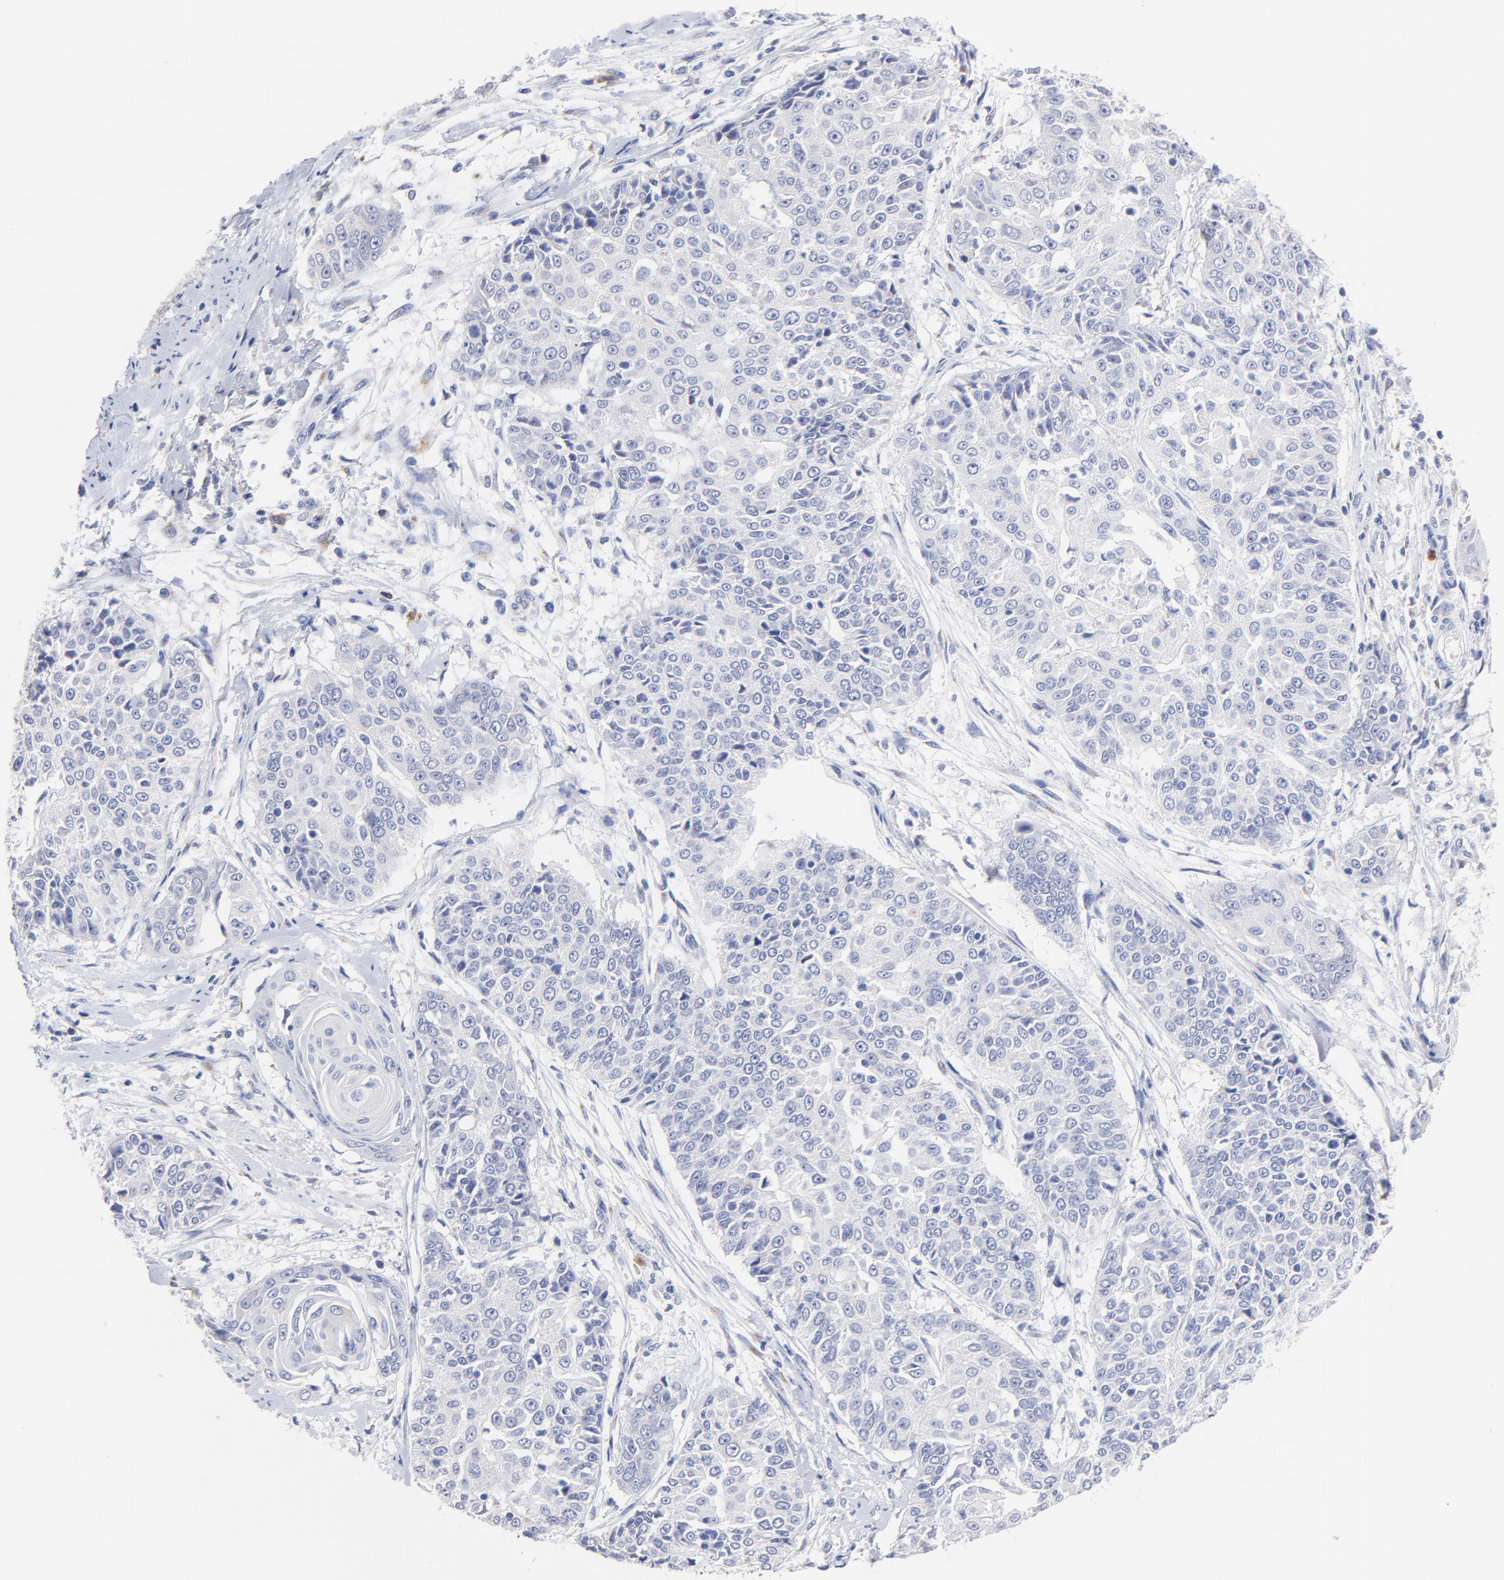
{"staining": {"intensity": "negative", "quantity": "none", "location": "none"}, "tissue": "cervical cancer", "cell_type": "Tumor cells", "image_type": "cancer", "snomed": [{"axis": "morphology", "description": "Squamous cell carcinoma, NOS"}, {"axis": "topography", "description": "Cervix"}], "caption": "The immunohistochemistry (IHC) image has no significant expression in tumor cells of cervical squamous cell carcinoma tissue.", "gene": "LAX1", "patient": {"sex": "female", "age": 64}}